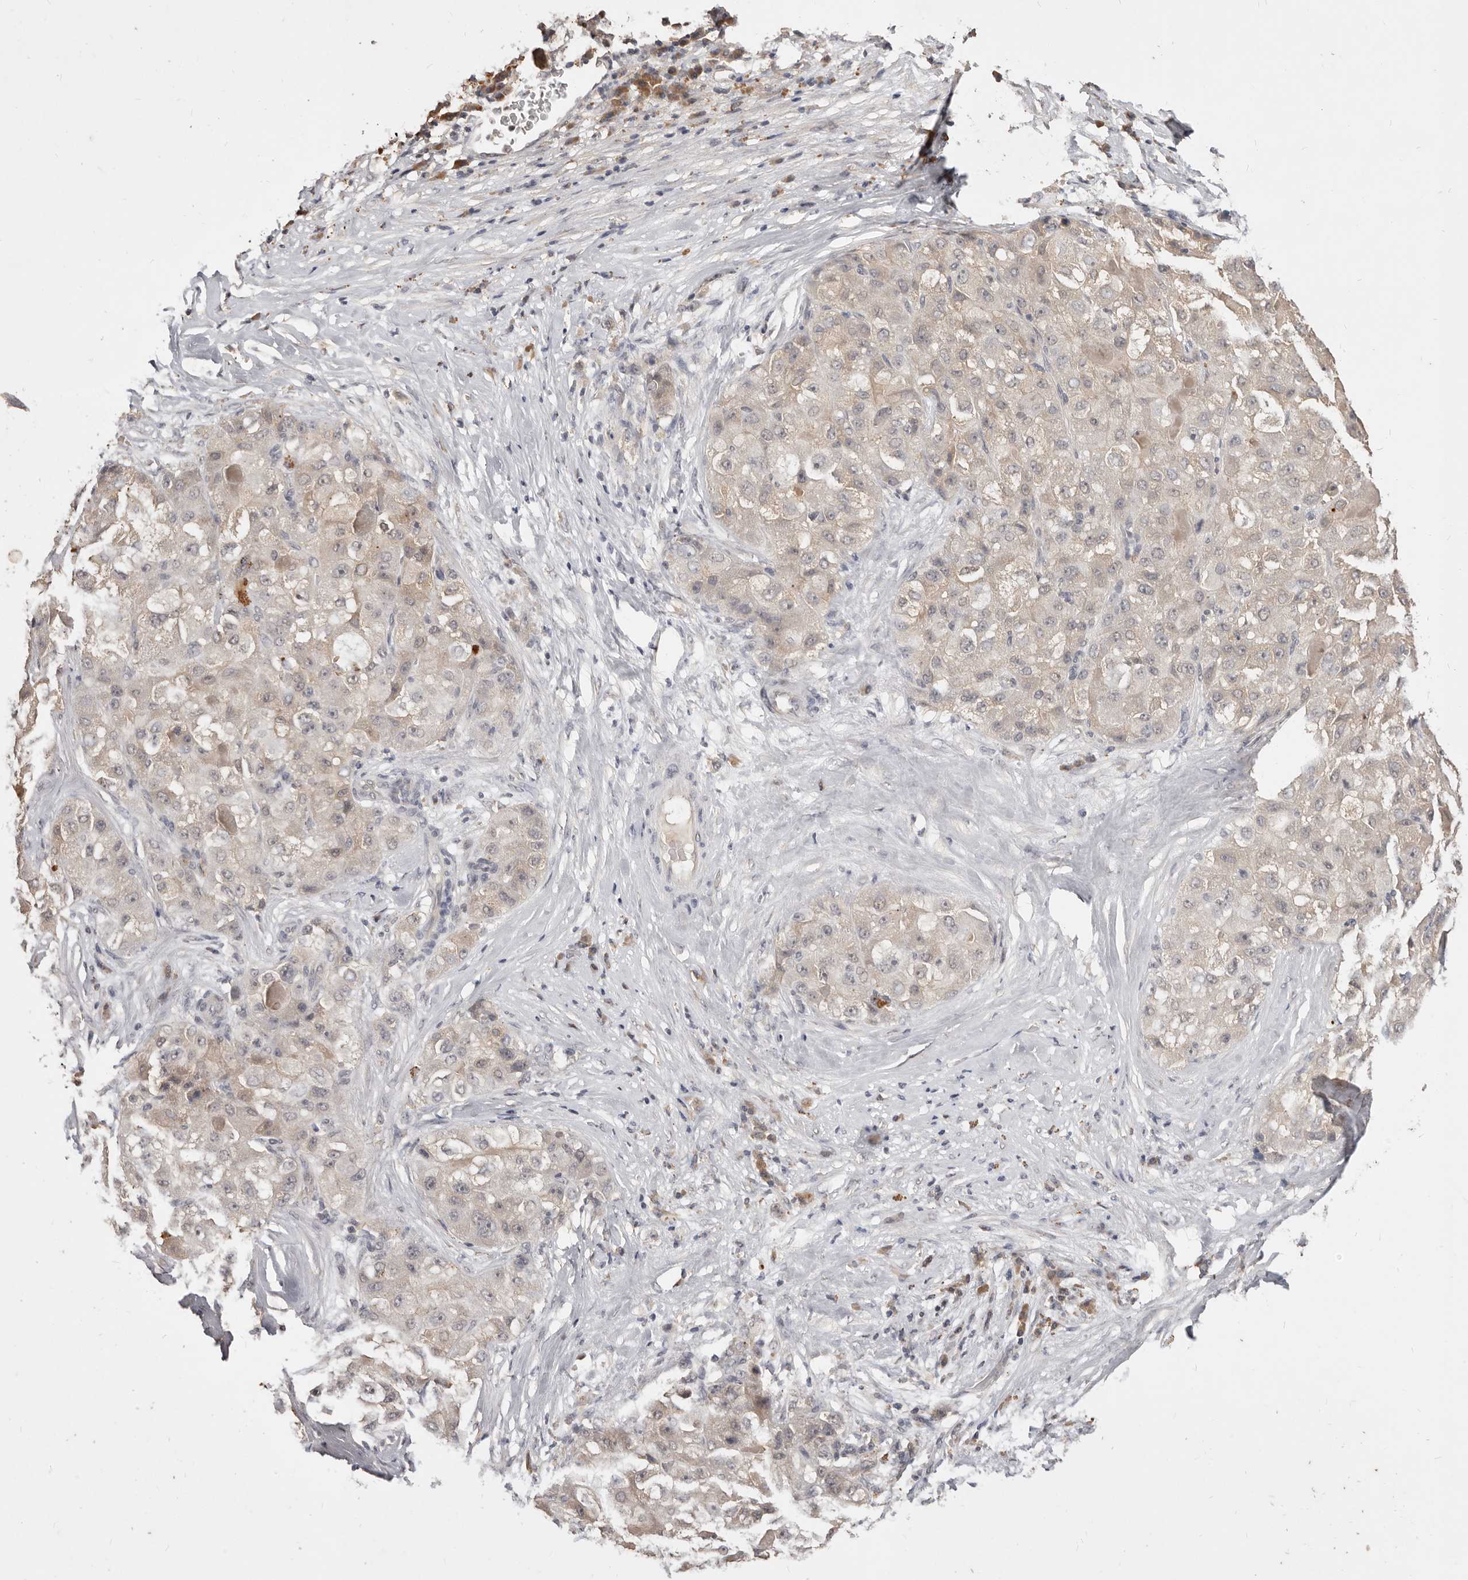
{"staining": {"intensity": "weak", "quantity": "25%-75%", "location": "cytoplasmic/membranous"}, "tissue": "liver cancer", "cell_type": "Tumor cells", "image_type": "cancer", "snomed": [{"axis": "morphology", "description": "Carcinoma, Hepatocellular, NOS"}, {"axis": "topography", "description": "Liver"}], "caption": "This image displays immunohistochemistry (IHC) staining of human hepatocellular carcinoma (liver), with low weak cytoplasmic/membranous positivity in about 25%-75% of tumor cells.", "gene": "TSPAN13", "patient": {"sex": "male", "age": 80}}